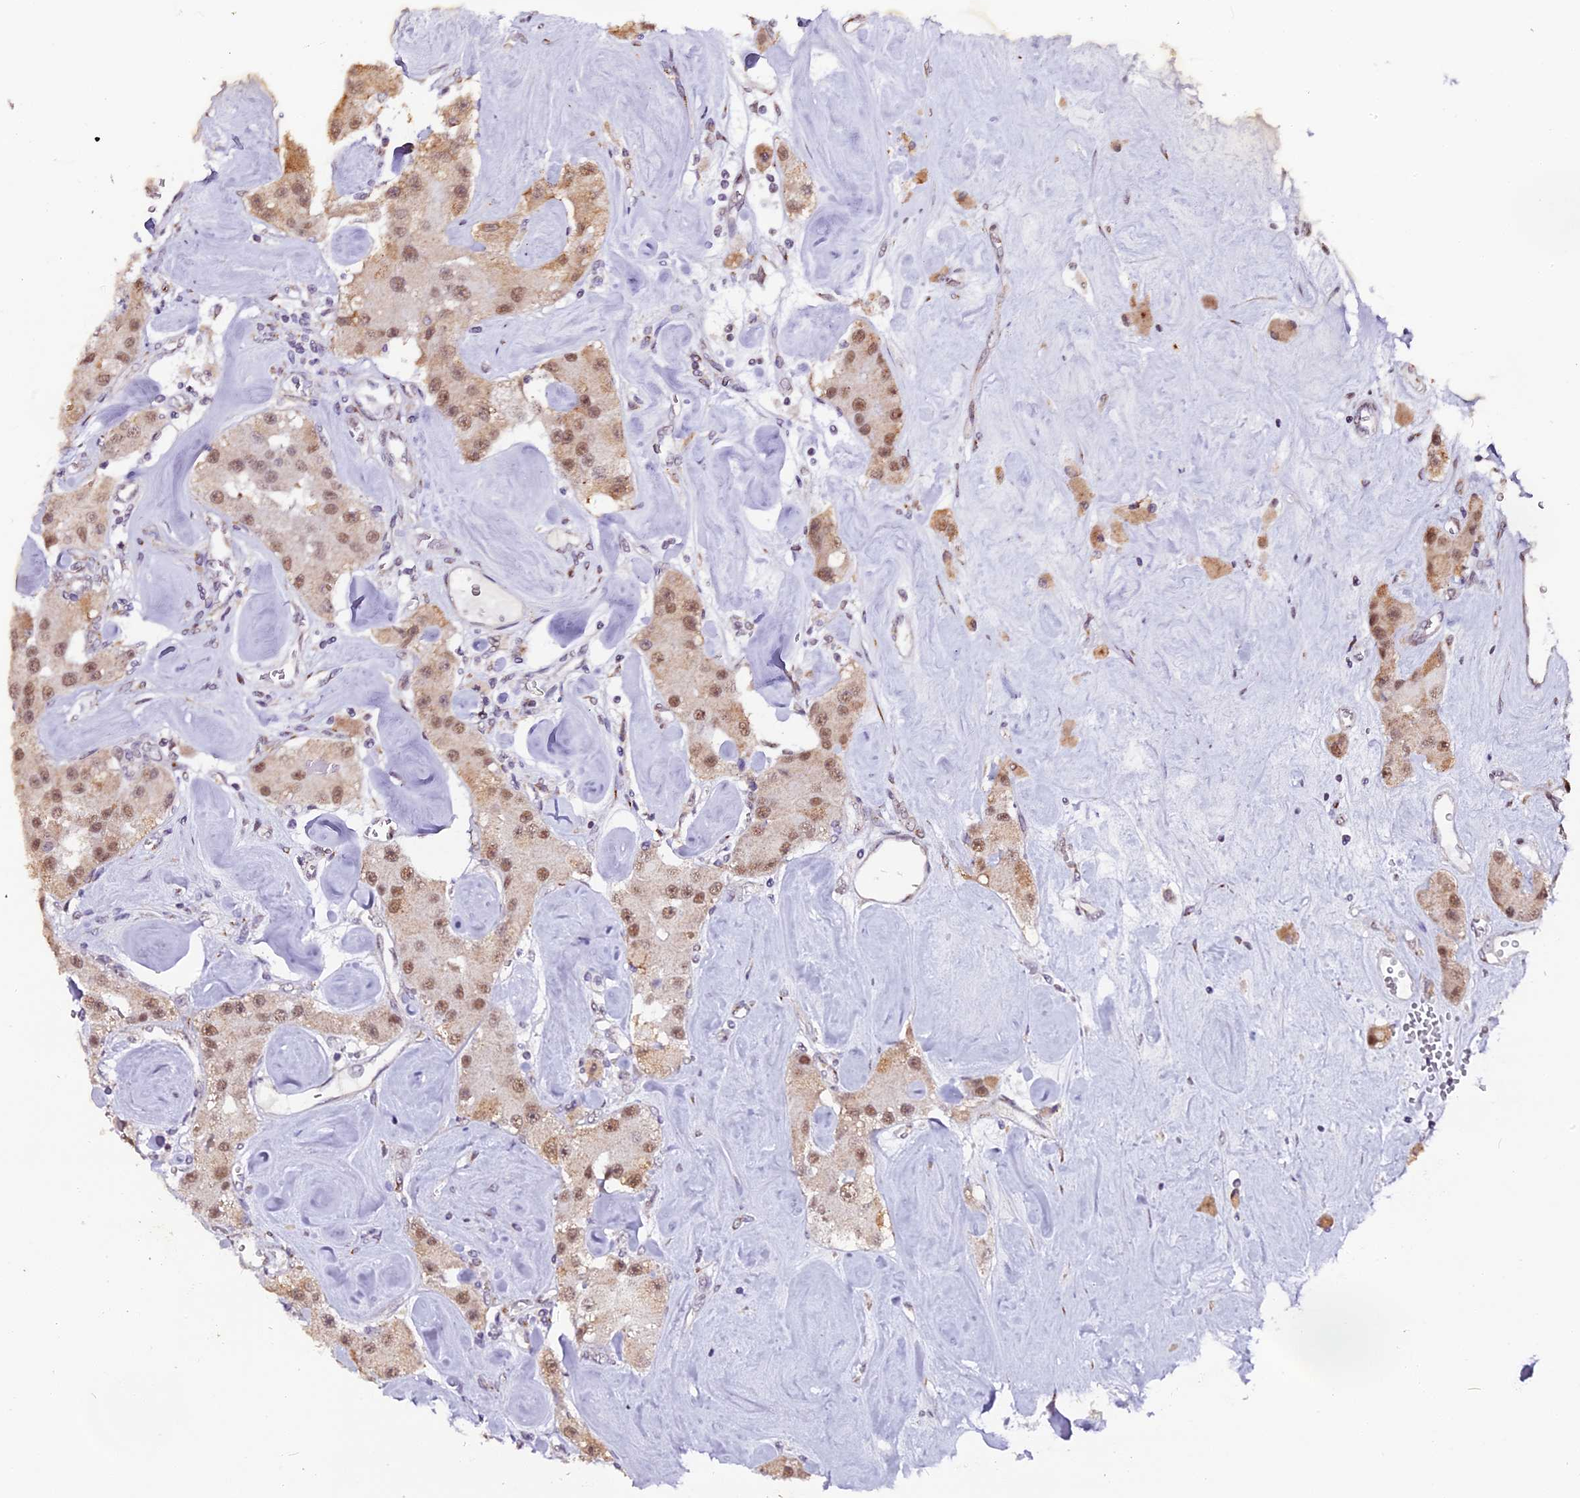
{"staining": {"intensity": "moderate", "quantity": ">75%", "location": "cytoplasmic/membranous,nuclear"}, "tissue": "carcinoid", "cell_type": "Tumor cells", "image_type": "cancer", "snomed": [{"axis": "morphology", "description": "Carcinoid, malignant, NOS"}, {"axis": "topography", "description": "Pancreas"}], "caption": "The histopathology image demonstrates staining of carcinoid, revealing moderate cytoplasmic/membranous and nuclear protein staining (brown color) within tumor cells.", "gene": "NCBP1", "patient": {"sex": "male", "age": 41}}